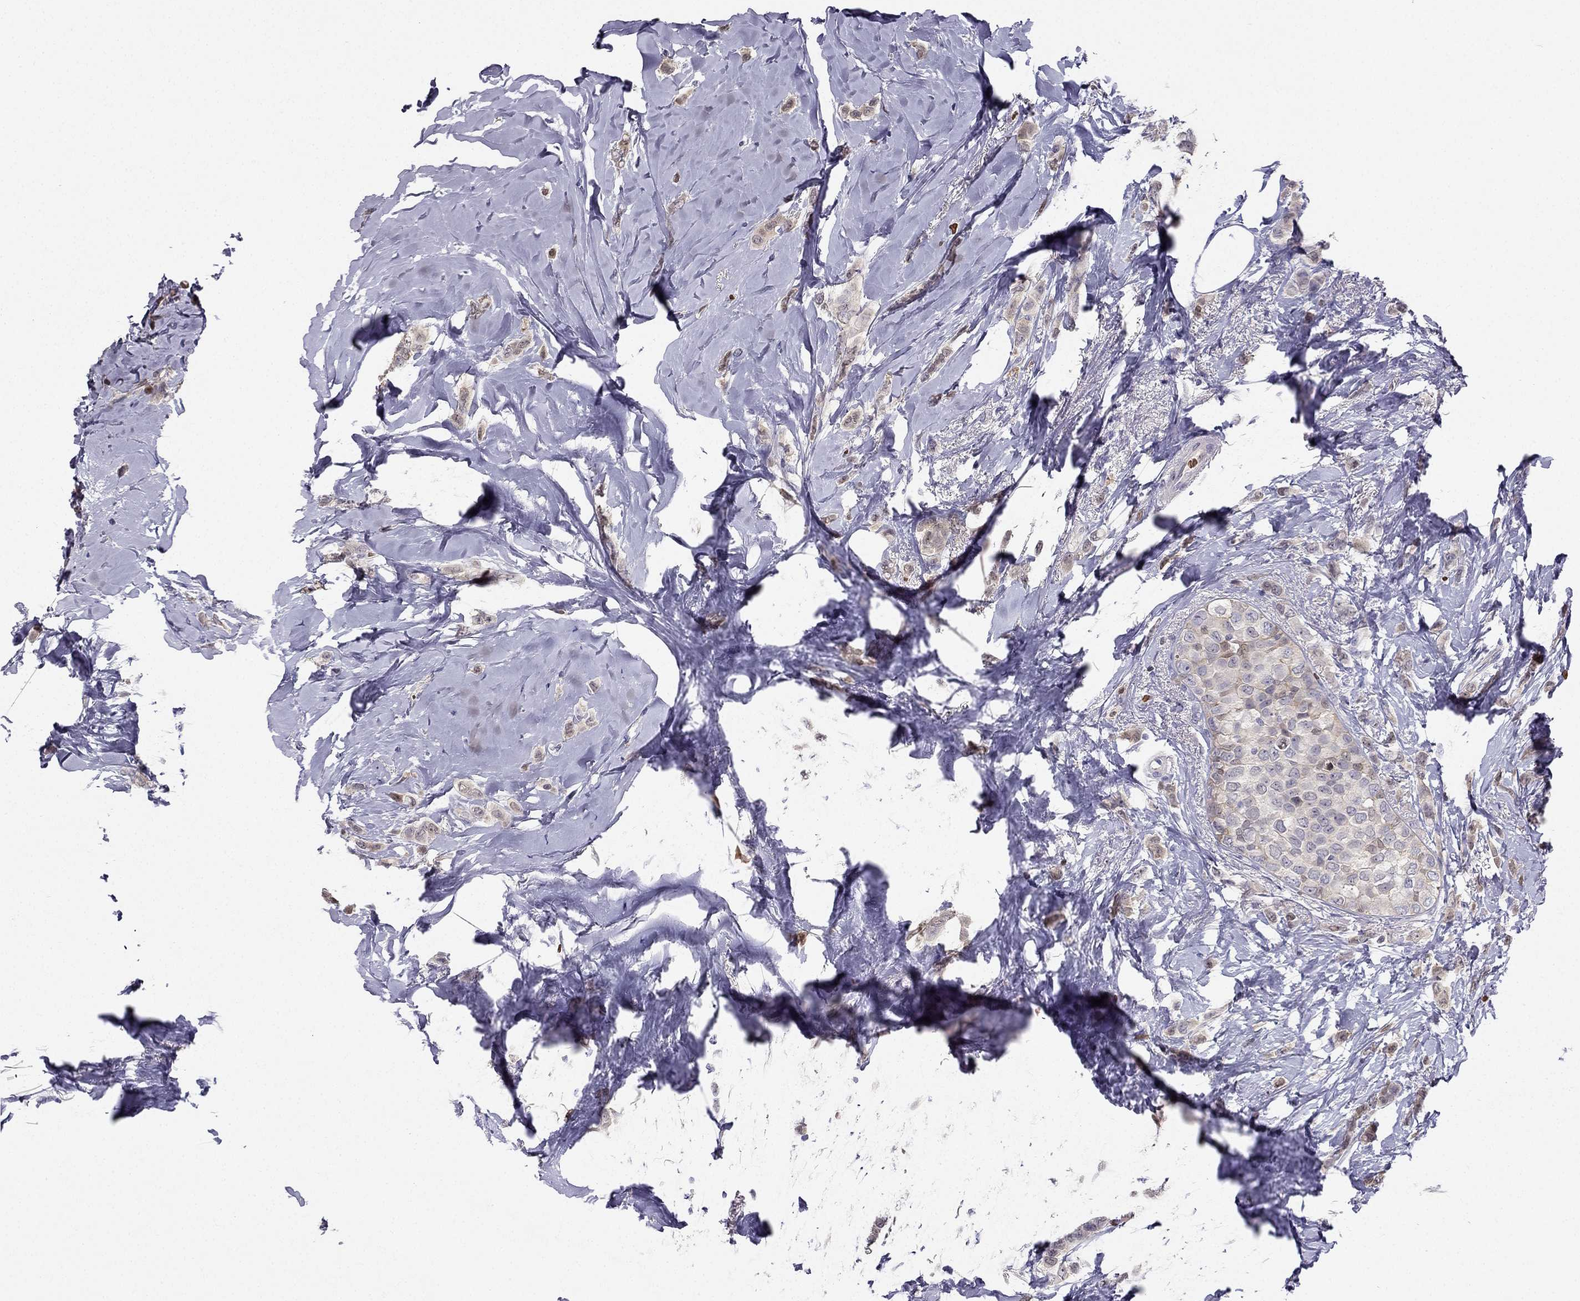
{"staining": {"intensity": "negative", "quantity": "none", "location": "none"}, "tissue": "breast cancer", "cell_type": "Tumor cells", "image_type": "cancer", "snomed": [{"axis": "morphology", "description": "Lobular carcinoma"}, {"axis": "topography", "description": "Breast"}], "caption": "High magnification brightfield microscopy of breast cancer (lobular carcinoma) stained with DAB (3,3'-diaminobenzidine) (brown) and counterstained with hematoxylin (blue): tumor cells show no significant expression. (Immunohistochemistry, brightfield microscopy, high magnification).", "gene": "RSPH14", "patient": {"sex": "female", "age": 66}}